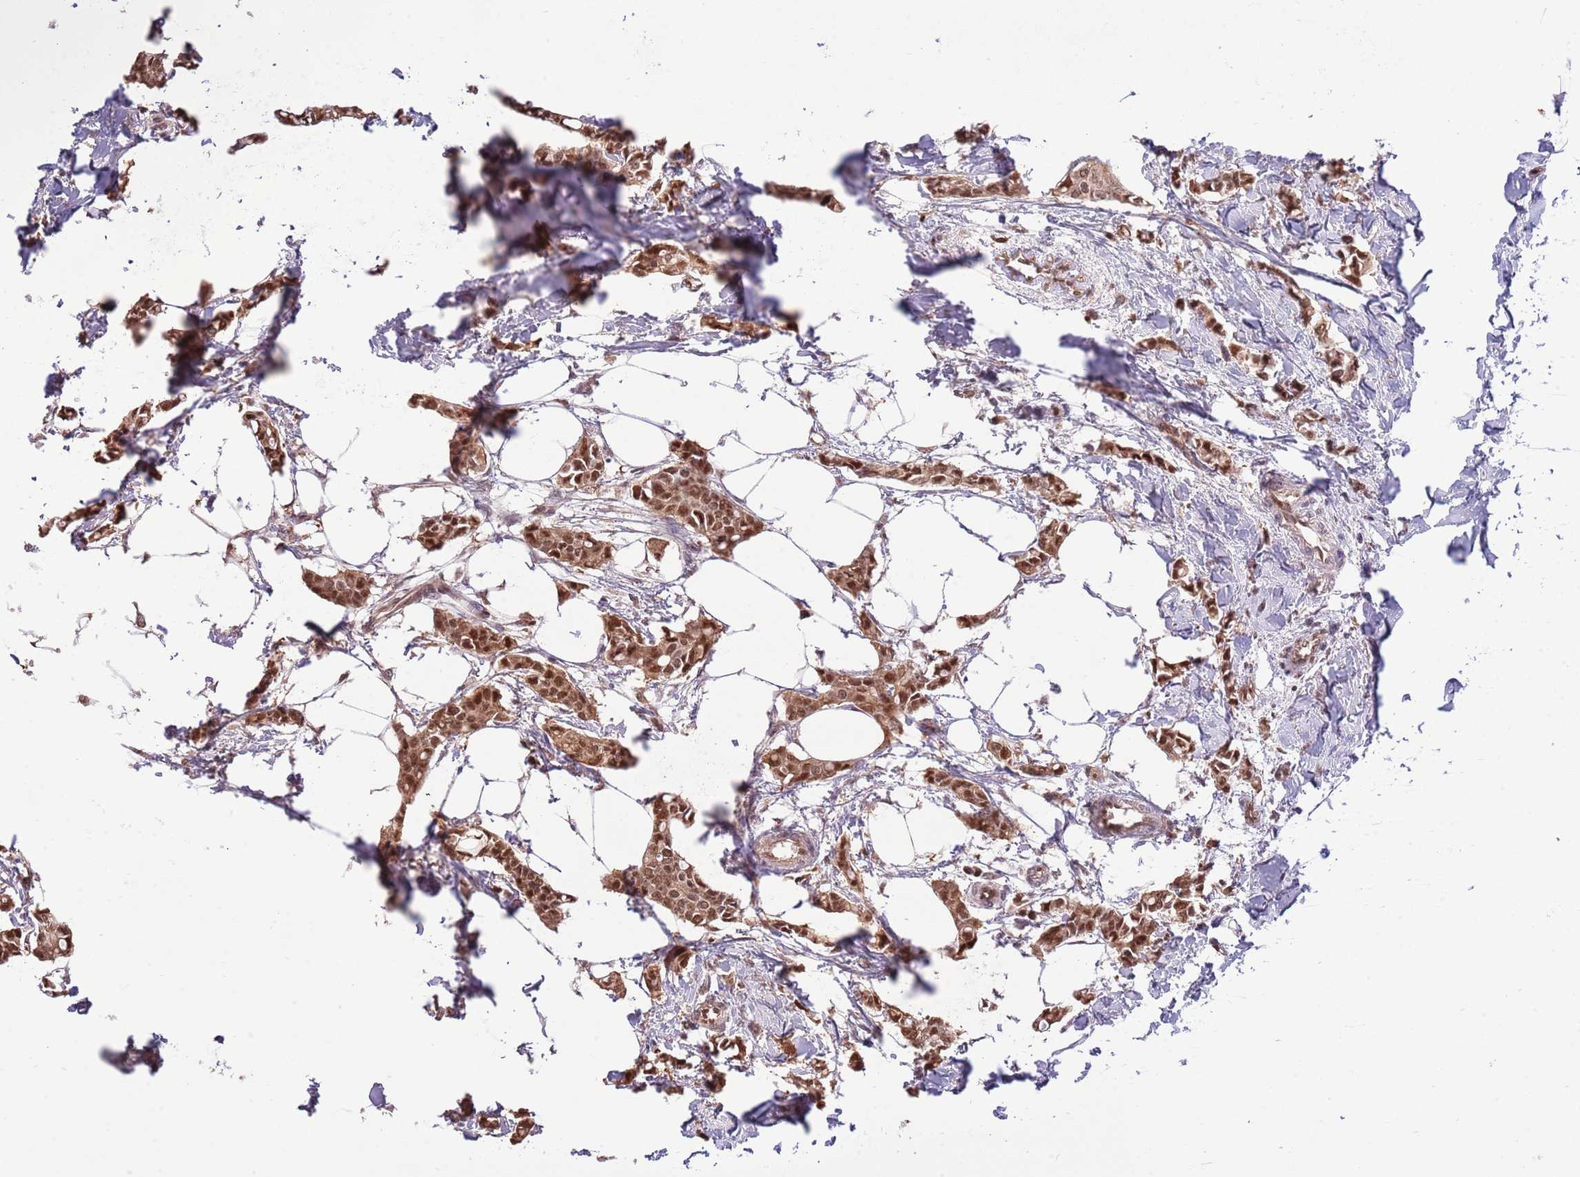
{"staining": {"intensity": "moderate", "quantity": ">75%", "location": "cytoplasmic/membranous,nuclear"}, "tissue": "breast cancer", "cell_type": "Tumor cells", "image_type": "cancer", "snomed": [{"axis": "morphology", "description": "Duct carcinoma"}, {"axis": "topography", "description": "Breast"}], "caption": "The micrograph displays staining of breast infiltrating ductal carcinoma, revealing moderate cytoplasmic/membranous and nuclear protein positivity (brown color) within tumor cells. Ihc stains the protein of interest in brown and the nuclei are stained blue.", "gene": "NSFL1C", "patient": {"sex": "female", "age": 41}}